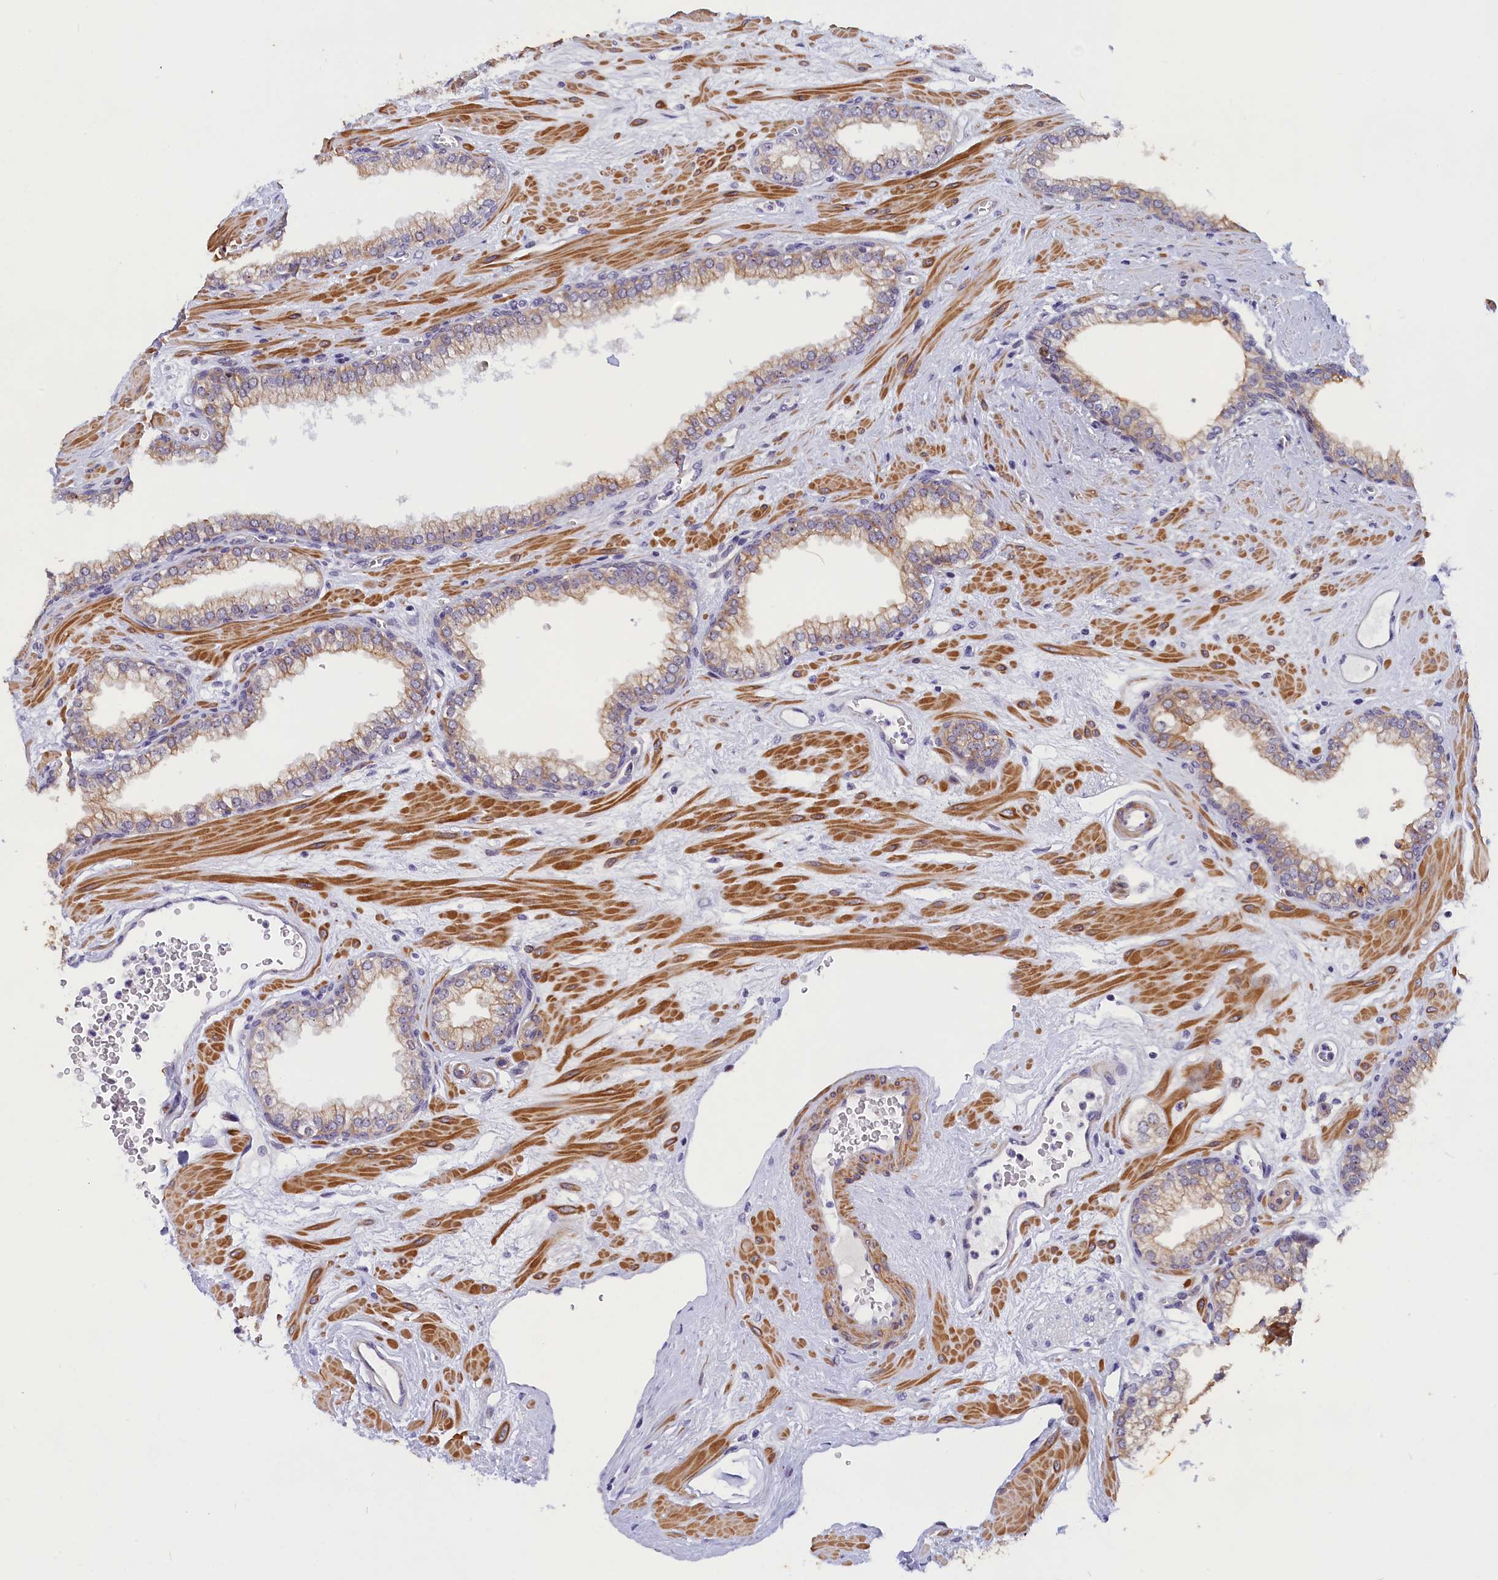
{"staining": {"intensity": "moderate", "quantity": "<25%", "location": "cytoplasmic/membranous"}, "tissue": "prostate", "cell_type": "Glandular cells", "image_type": "normal", "snomed": [{"axis": "morphology", "description": "Normal tissue, NOS"}, {"axis": "morphology", "description": "Urothelial carcinoma, Low grade"}, {"axis": "topography", "description": "Urinary bladder"}, {"axis": "topography", "description": "Prostate"}], "caption": "Prostate stained for a protein (brown) reveals moderate cytoplasmic/membranous positive staining in approximately <25% of glandular cells.", "gene": "ANKRD34B", "patient": {"sex": "male", "age": 60}}